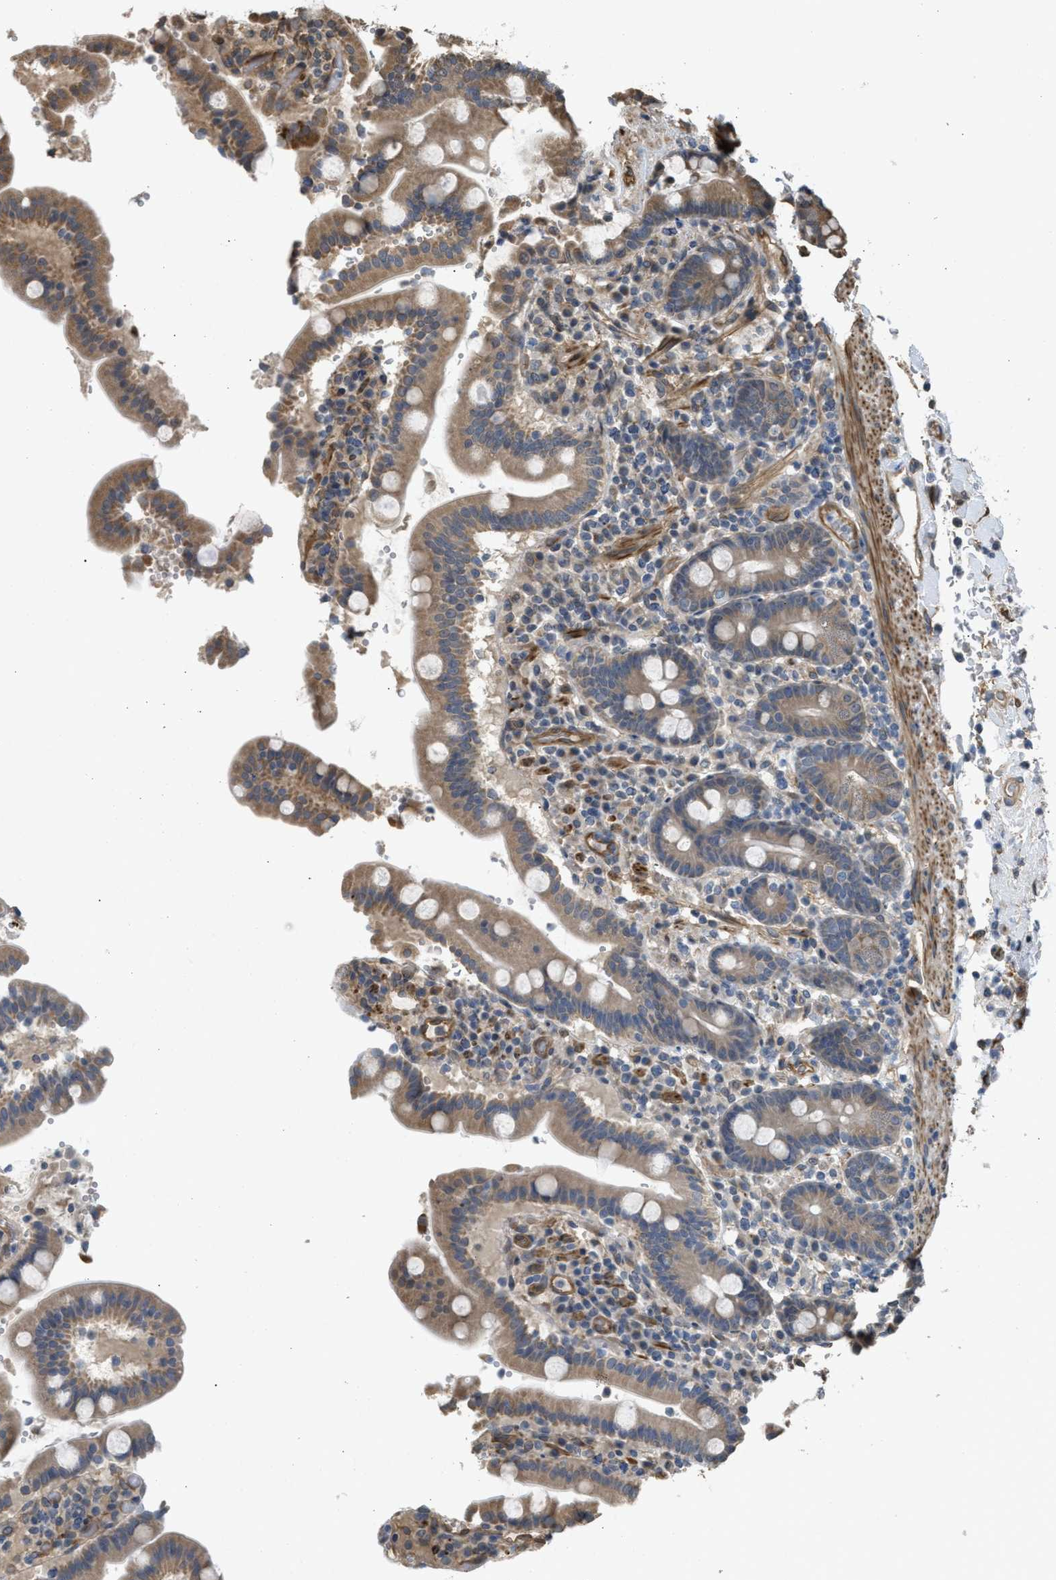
{"staining": {"intensity": "moderate", "quantity": ">75%", "location": "cytoplasmic/membranous"}, "tissue": "duodenum", "cell_type": "Glandular cells", "image_type": "normal", "snomed": [{"axis": "morphology", "description": "Normal tissue, NOS"}, {"axis": "topography", "description": "Small intestine, NOS"}], "caption": "High-magnification brightfield microscopy of benign duodenum stained with DAB (brown) and counterstained with hematoxylin (blue). glandular cells exhibit moderate cytoplasmic/membranous expression is present in approximately>75% of cells. (DAB (3,3'-diaminobenzidine) IHC with brightfield microscopy, high magnification).", "gene": "BAG3", "patient": {"sex": "female", "age": 71}}